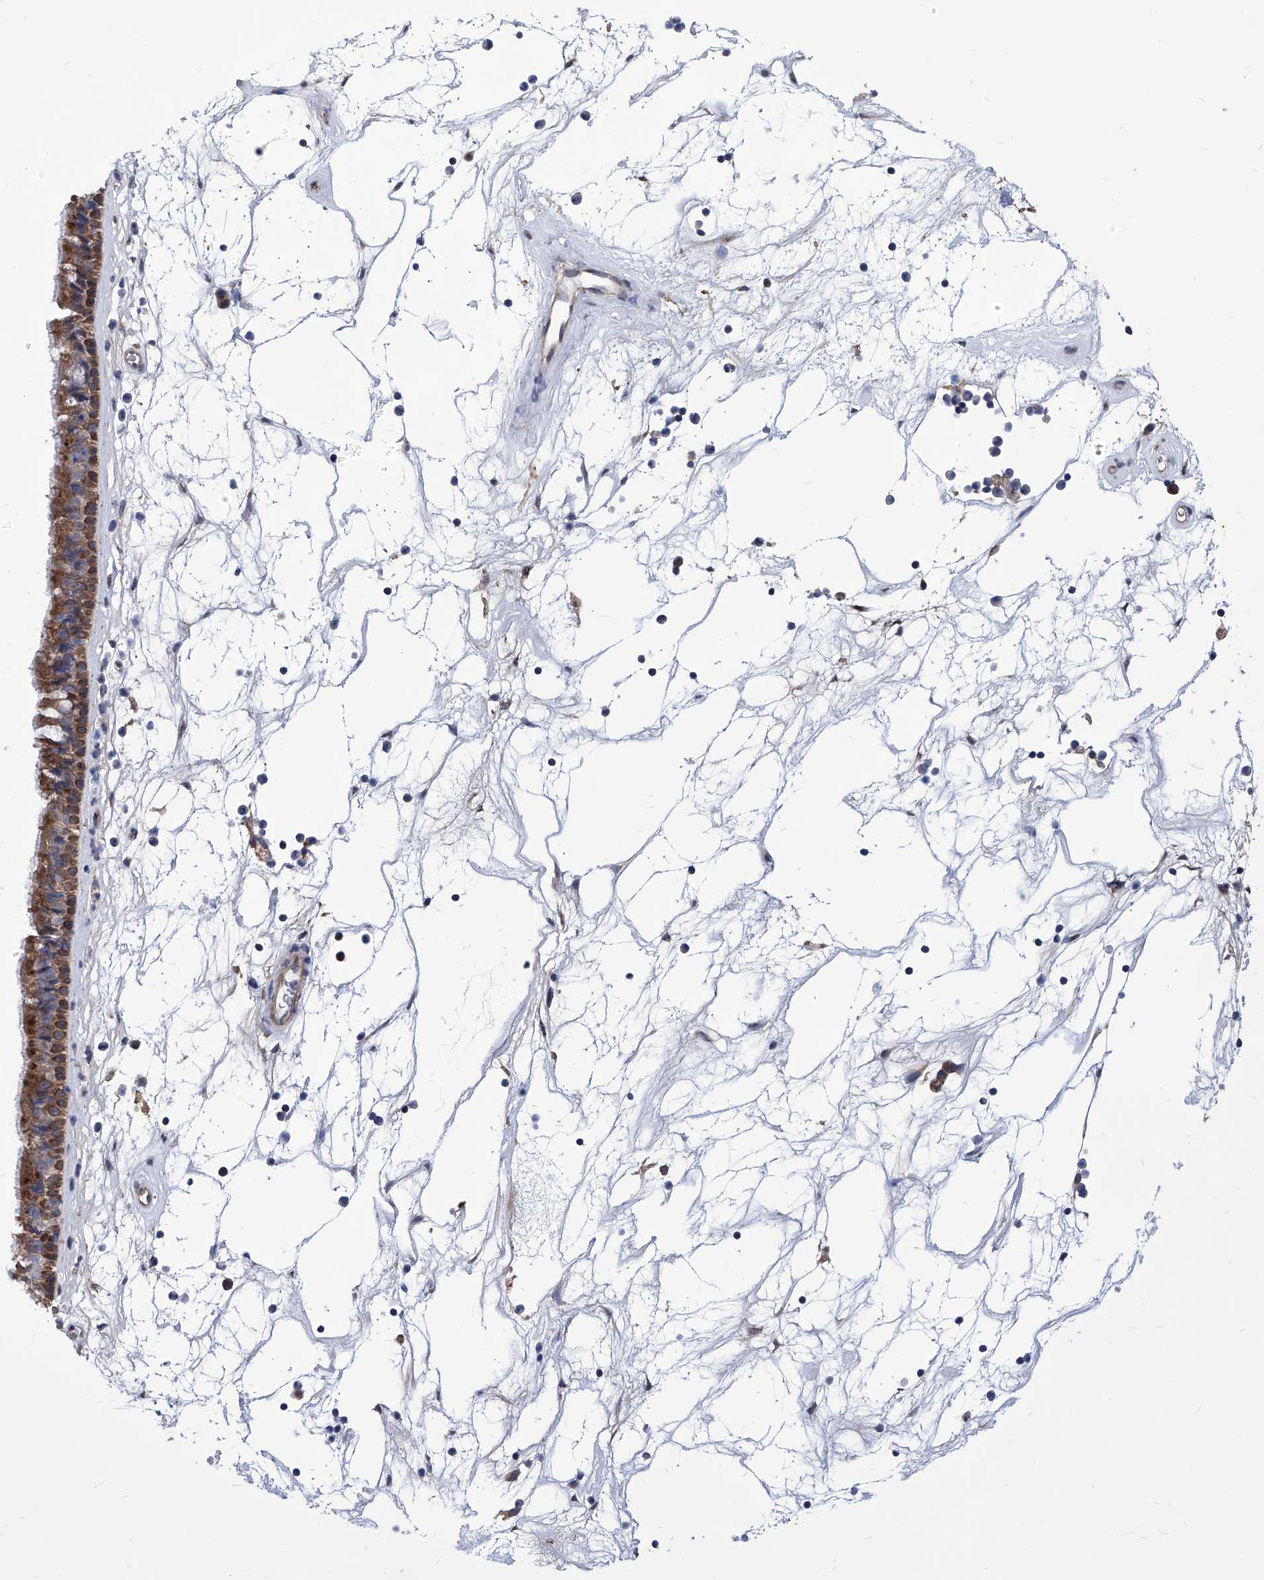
{"staining": {"intensity": "moderate", "quantity": ">75%", "location": "cytoplasmic/membranous"}, "tissue": "nasopharynx", "cell_type": "Respiratory epithelial cells", "image_type": "normal", "snomed": [{"axis": "morphology", "description": "Normal tissue, NOS"}, {"axis": "topography", "description": "Nasopharynx"}], "caption": "This micrograph demonstrates IHC staining of normal nasopharynx, with medium moderate cytoplasmic/membranous expression in approximately >75% of respiratory epithelial cells.", "gene": "KTI12", "patient": {"sex": "male", "age": 64}}